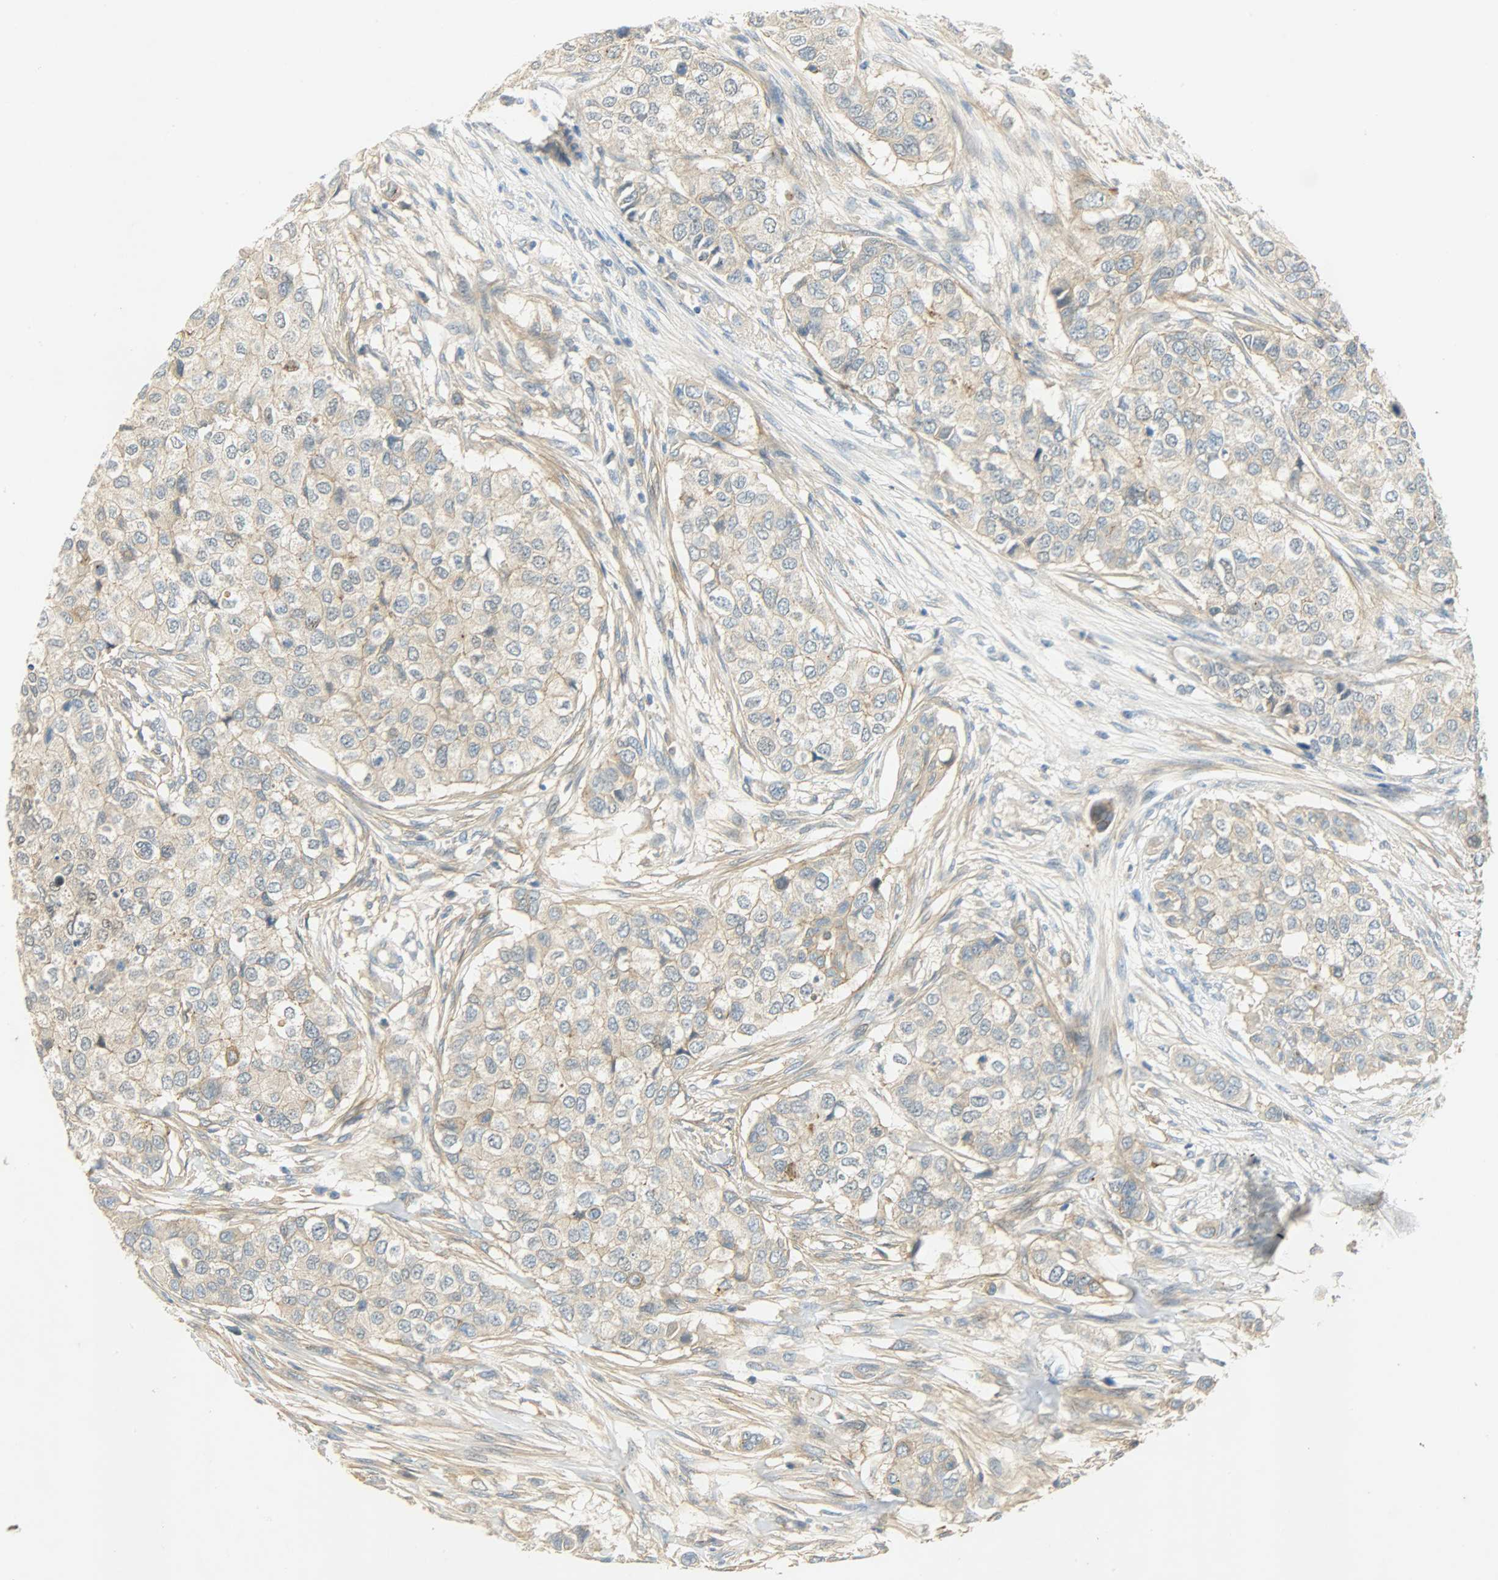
{"staining": {"intensity": "moderate", "quantity": ">75%", "location": "cytoplasmic/membranous"}, "tissue": "breast cancer", "cell_type": "Tumor cells", "image_type": "cancer", "snomed": [{"axis": "morphology", "description": "Normal tissue, NOS"}, {"axis": "morphology", "description": "Duct carcinoma"}, {"axis": "topography", "description": "Breast"}], "caption": "Immunohistochemistry (IHC) staining of breast cancer, which displays medium levels of moderate cytoplasmic/membranous expression in about >75% of tumor cells indicating moderate cytoplasmic/membranous protein positivity. The staining was performed using DAB (brown) for protein detection and nuclei were counterstained in hematoxylin (blue).", "gene": "DSG2", "patient": {"sex": "female", "age": 49}}